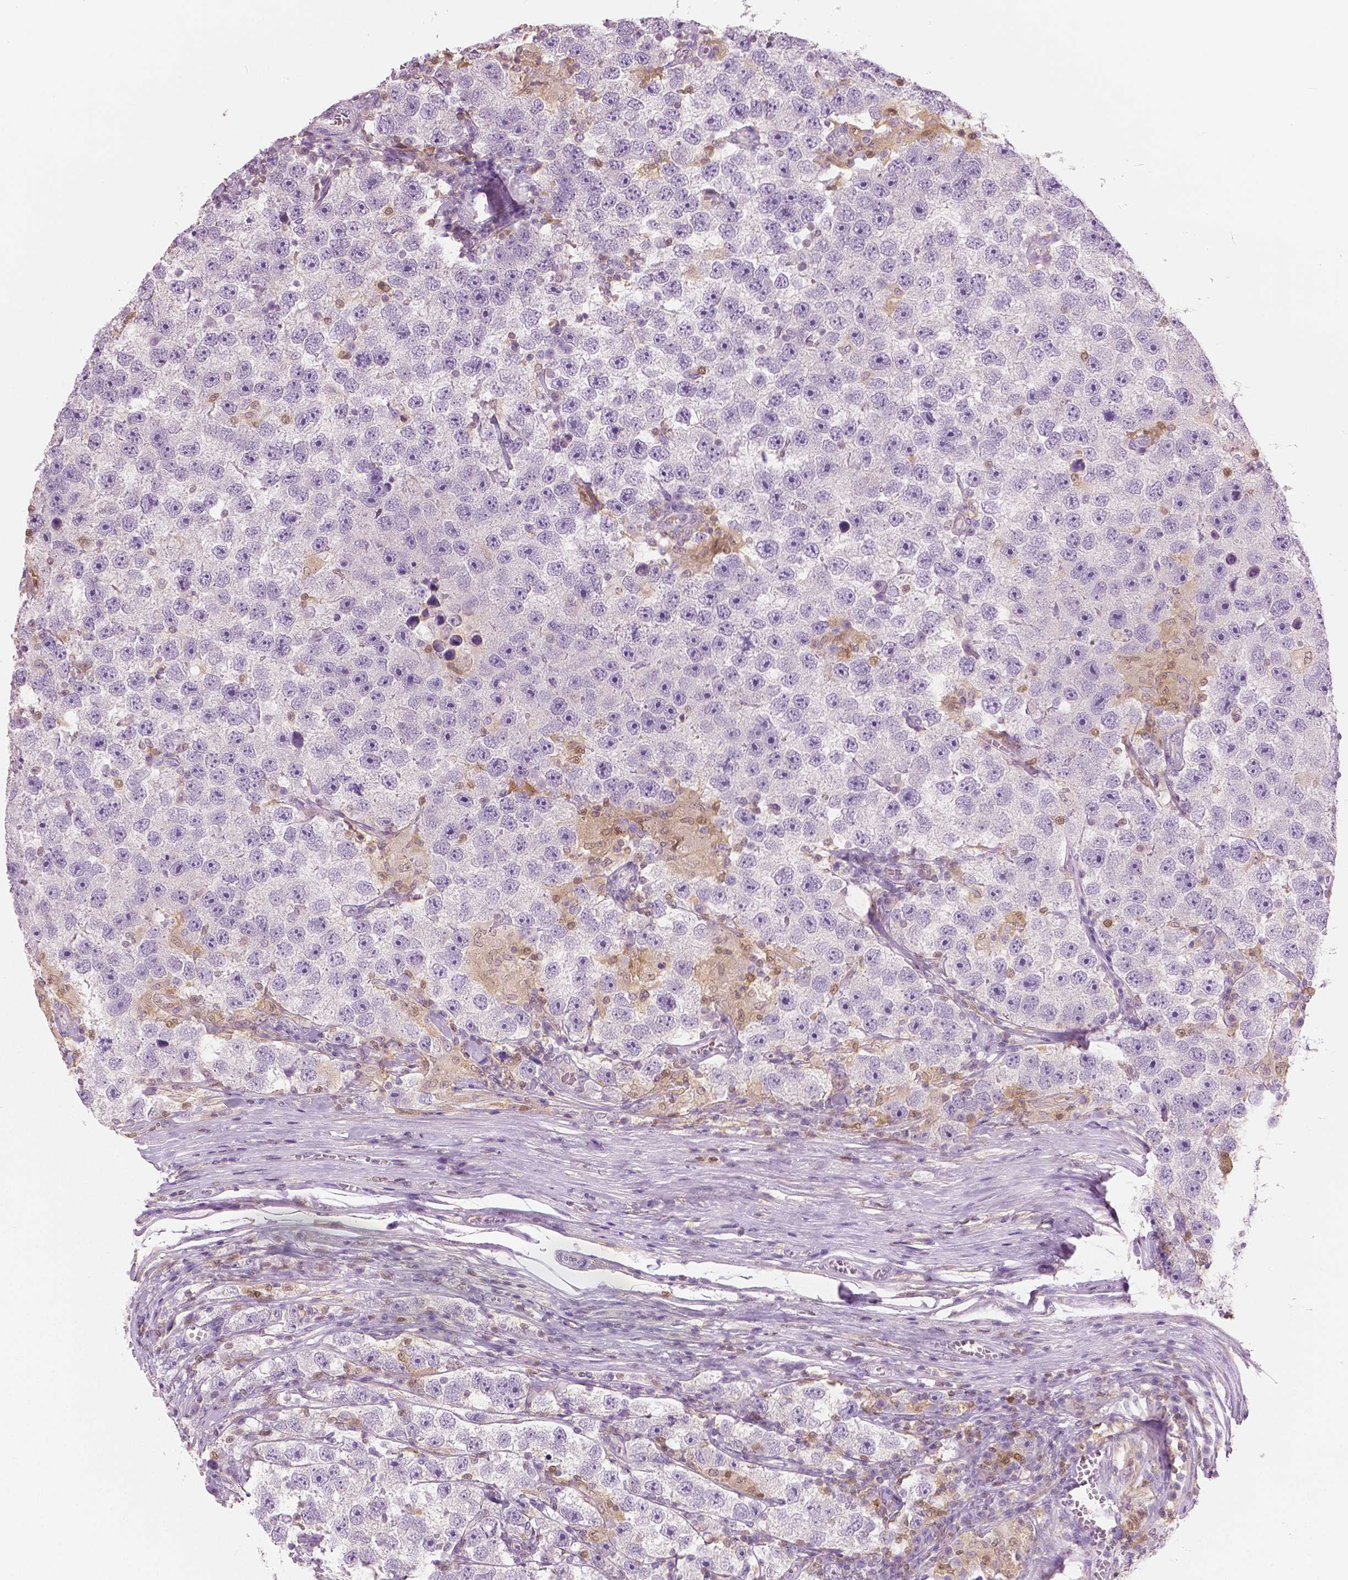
{"staining": {"intensity": "negative", "quantity": "none", "location": "none"}, "tissue": "testis cancer", "cell_type": "Tumor cells", "image_type": "cancer", "snomed": [{"axis": "morphology", "description": "Seminoma, NOS"}, {"axis": "topography", "description": "Testis"}], "caption": "A histopathology image of human testis cancer is negative for staining in tumor cells. (Brightfield microscopy of DAB immunohistochemistry at high magnification).", "gene": "GALM", "patient": {"sex": "male", "age": 26}}